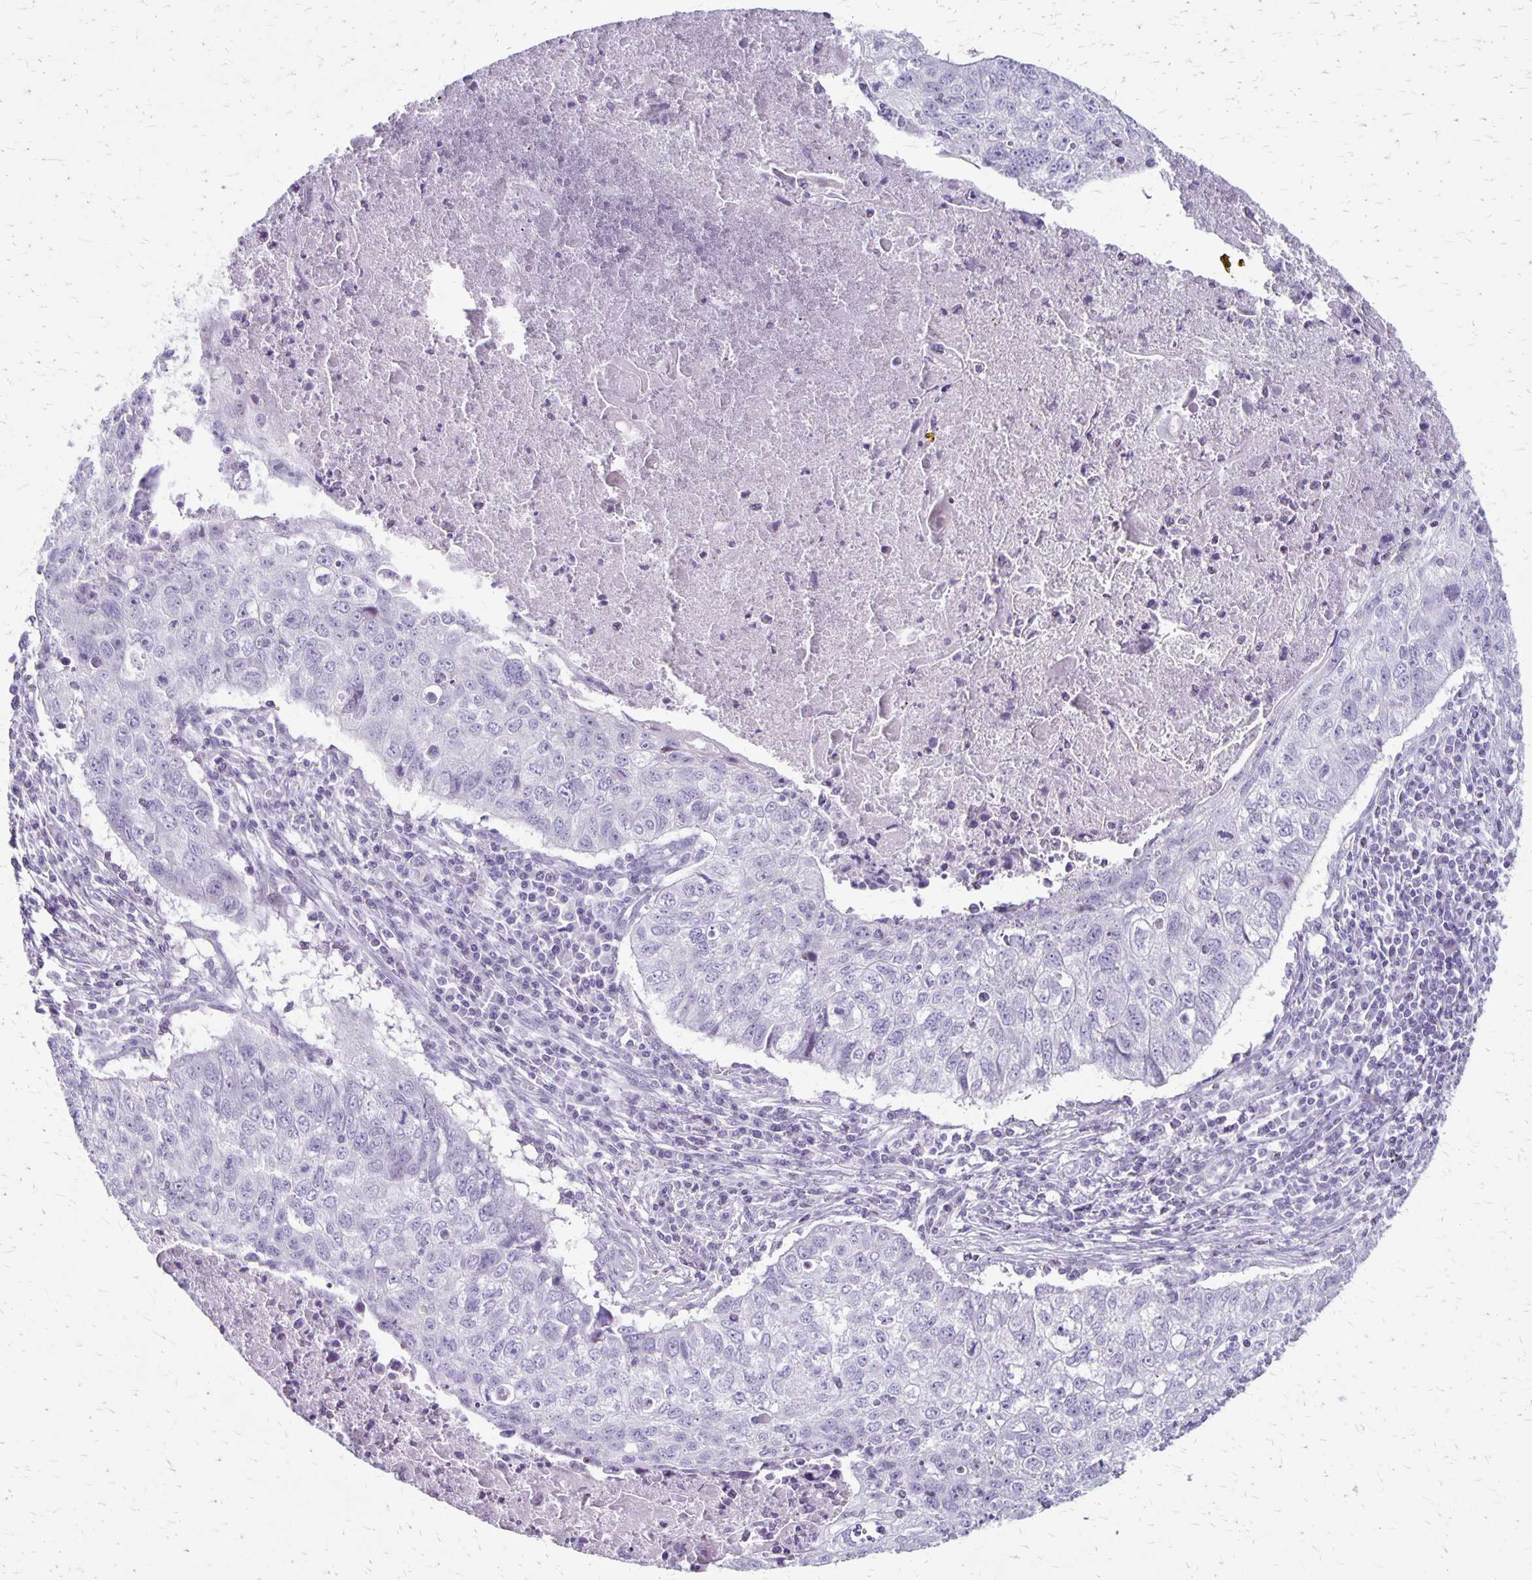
{"staining": {"intensity": "negative", "quantity": "none", "location": "none"}, "tissue": "lung cancer", "cell_type": "Tumor cells", "image_type": "cancer", "snomed": [{"axis": "morphology", "description": "Normal morphology"}, {"axis": "morphology", "description": "Aneuploidy"}, {"axis": "morphology", "description": "Squamous cell carcinoma, NOS"}, {"axis": "topography", "description": "Lymph node"}, {"axis": "topography", "description": "Lung"}], "caption": "Tumor cells are negative for protein expression in human lung squamous cell carcinoma.", "gene": "HOMER1", "patient": {"sex": "female", "age": 76}}